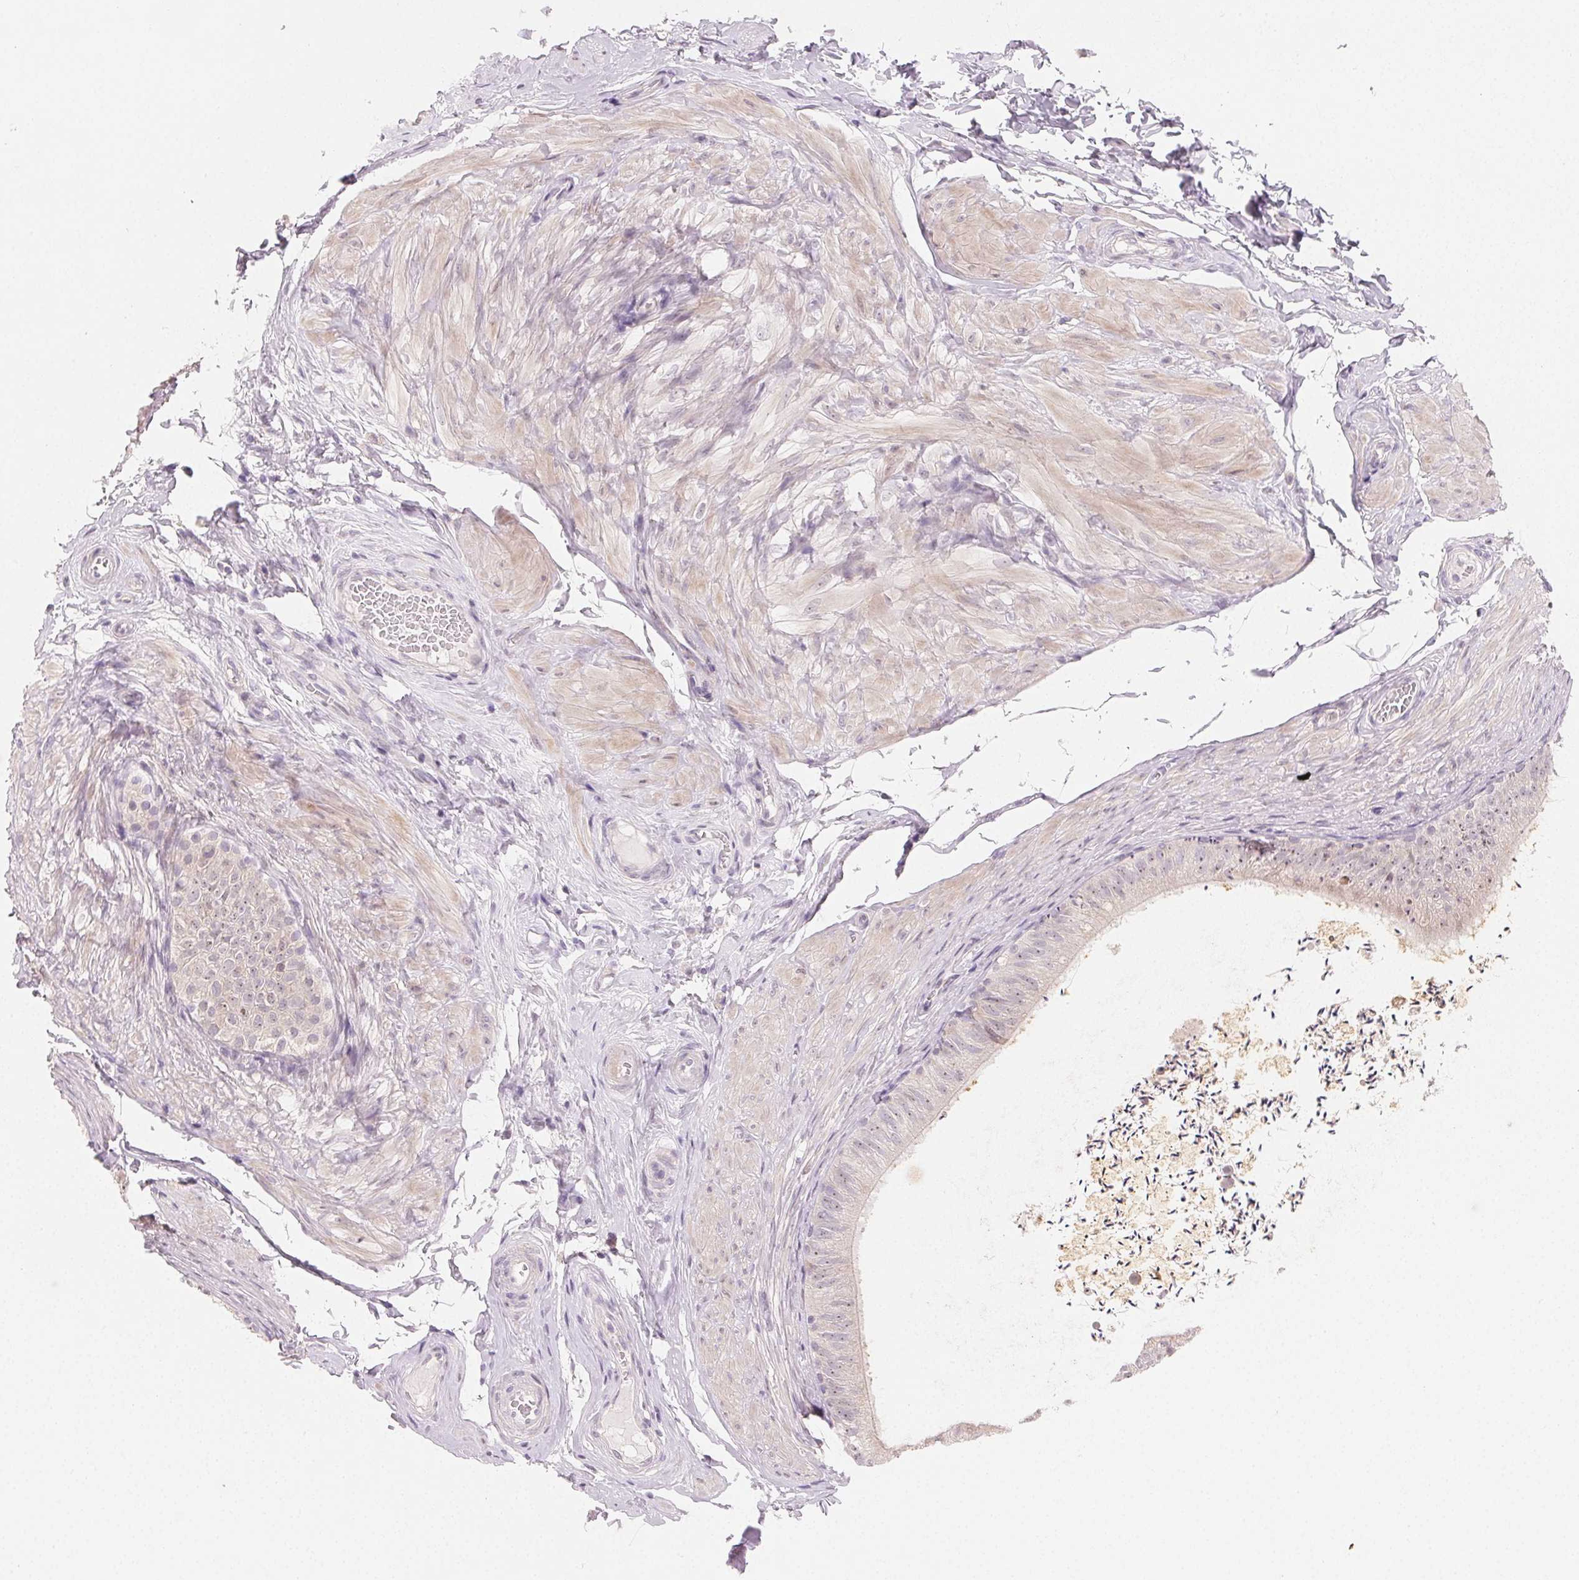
{"staining": {"intensity": "weak", "quantity": "<25%", "location": "cytoplasmic/membranous"}, "tissue": "epididymis", "cell_type": "Glandular cells", "image_type": "normal", "snomed": [{"axis": "morphology", "description": "Normal tissue, NOS"}, {"axis": "topography", "description": "Epididymis, spermatic cord, NOS"}, {"axis": "topography", "description": "Epididymis"}, {"axis": "topography", "description": "Peripheral nerve tissue"}], "caption": "An immunohistochemistry (IHC) image of benign epididymis is shown. There is no staining in glandular cells of epididymis.", "gene": "MYBL1", "patient": {"sex": "male", "age": 29}}